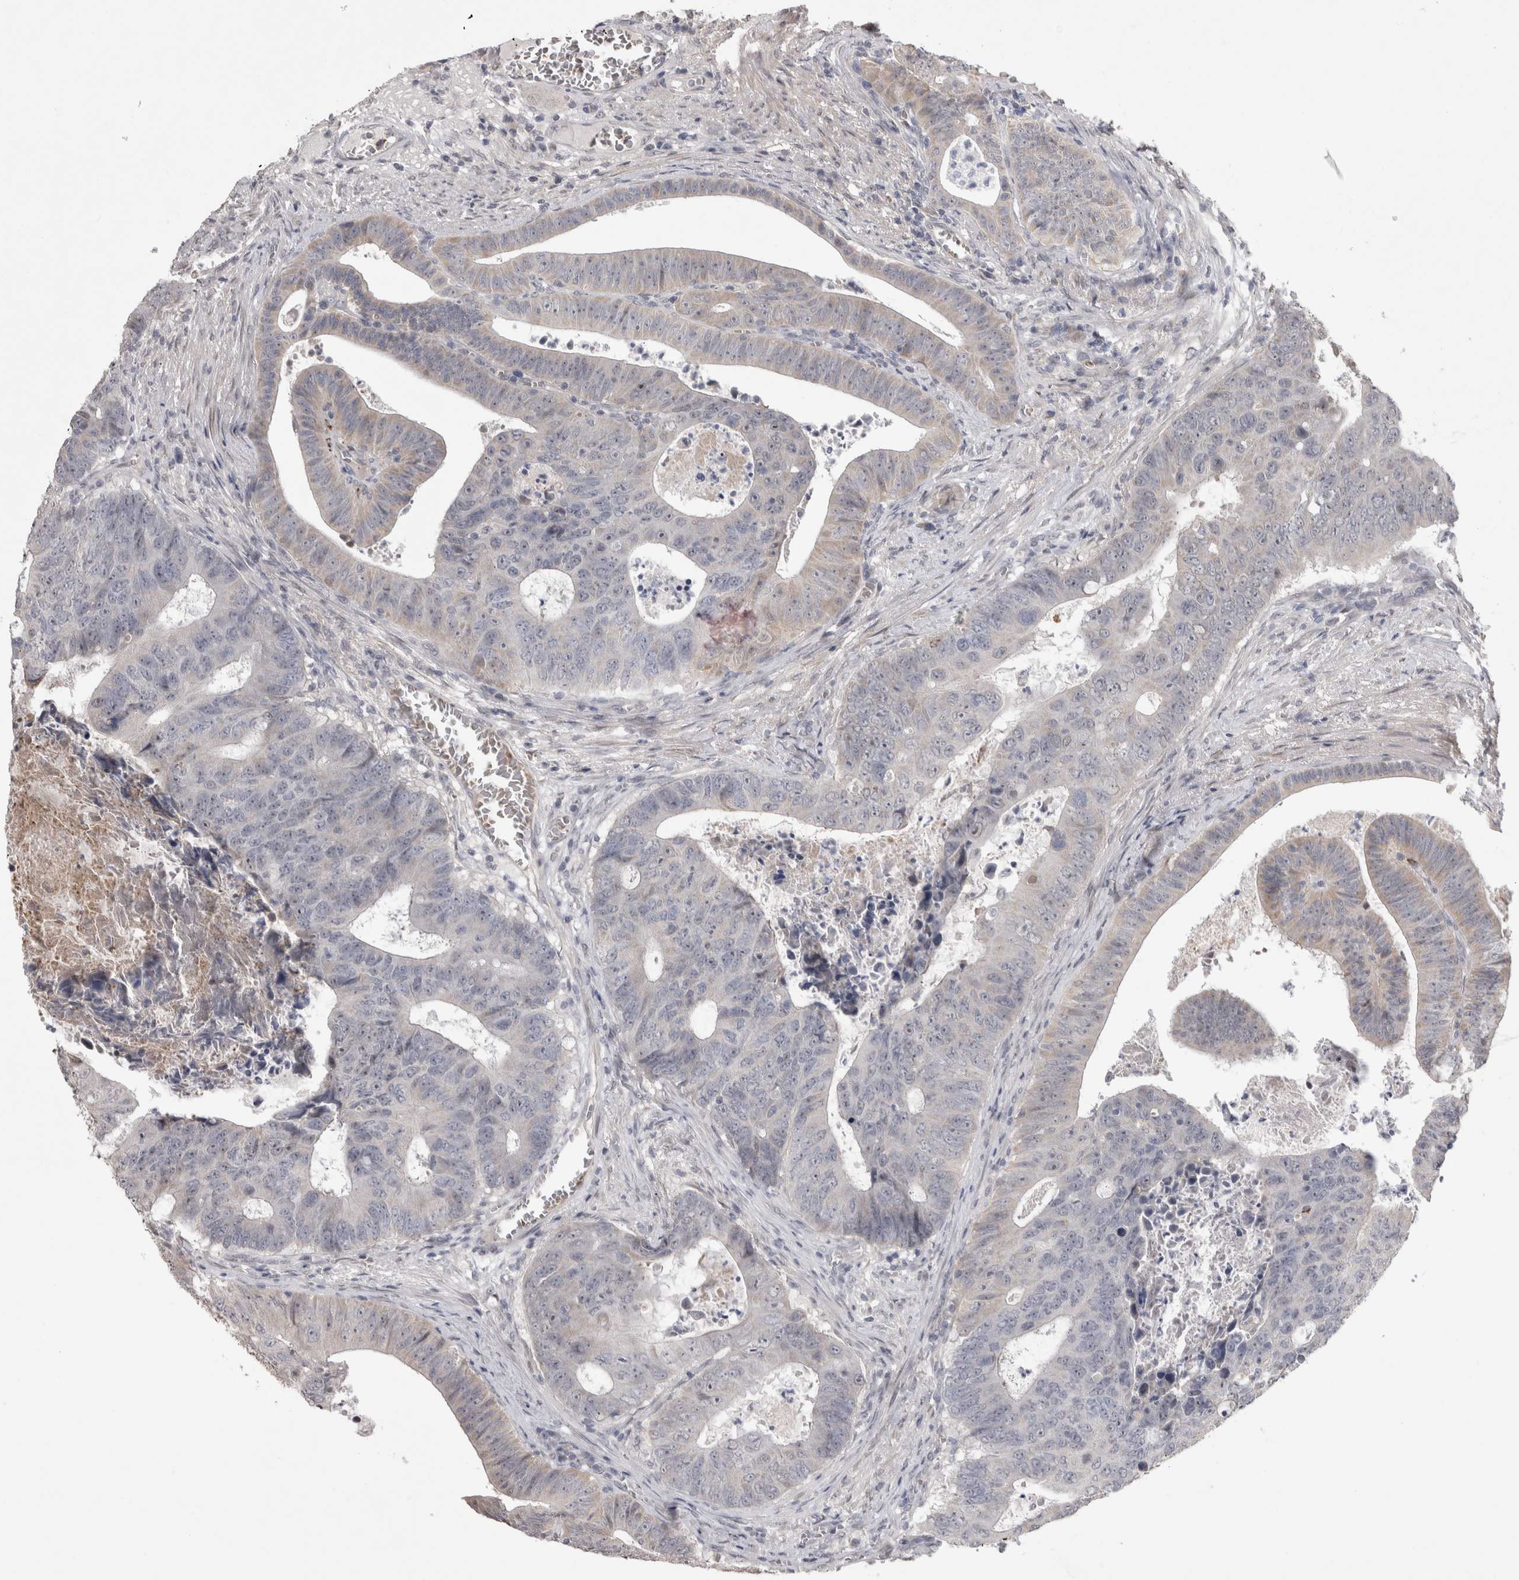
{"staining": {"intensity": "negative", "quantity": "none", "location": "none"}, "tissue": "colorectal cancer", "cell_type": "Tumor cells", "image_type": "cancer", "snomed": [{"axis": "morphology", "description": "Adenocarcinoma, NOS"}, {"axis": "topography", "description": "Colon"}], "caption": "Tumor cells show no significant staining in adenocarcinoma (colorectal).", "gene": "IFI44", "patient": {"sex": "male", "age": 87}}